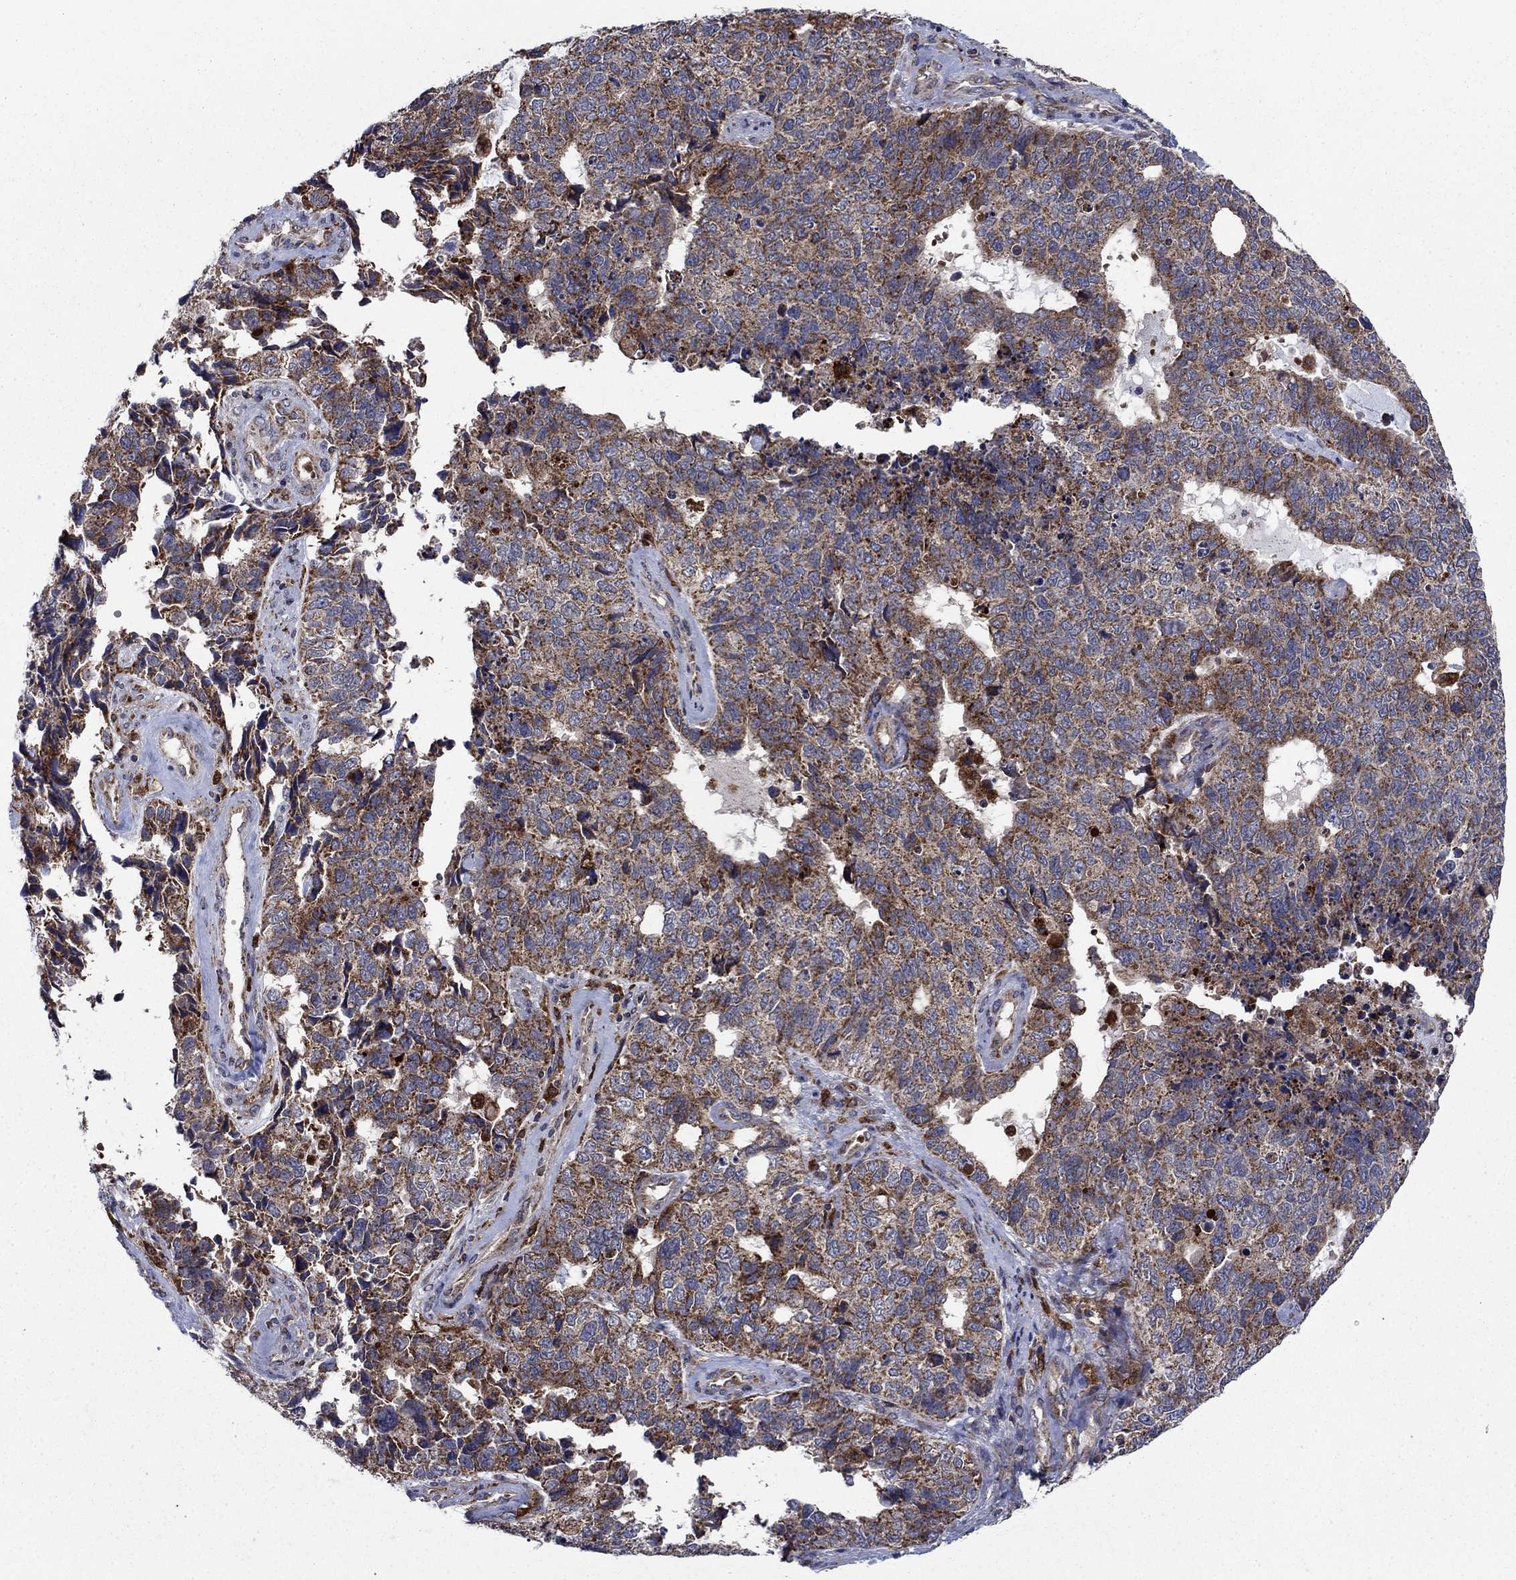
{"staining": {"intensity": "strong", "quantity": "<25%", "location": "cytoplasmic/membranous"}, "tissue": "cervical cancer", "cell_type": "Tumor cells", "image_type": "cancer", "snomed": [{"axis": "morphology", "description": "Squamous cell carcinoma, NOS"}, {"axis": "topography", "description": "Cervix"}], "caption": "Immunohistochemistry (DAB) staining of human cervical cancer (squamous cell carcinoma) demonstrates strong cytoplasmic/membranous protein expression in about <25% of tumor cells.", "gene": "RNF19B", "patient": {"sex": "female", "age": 63}}